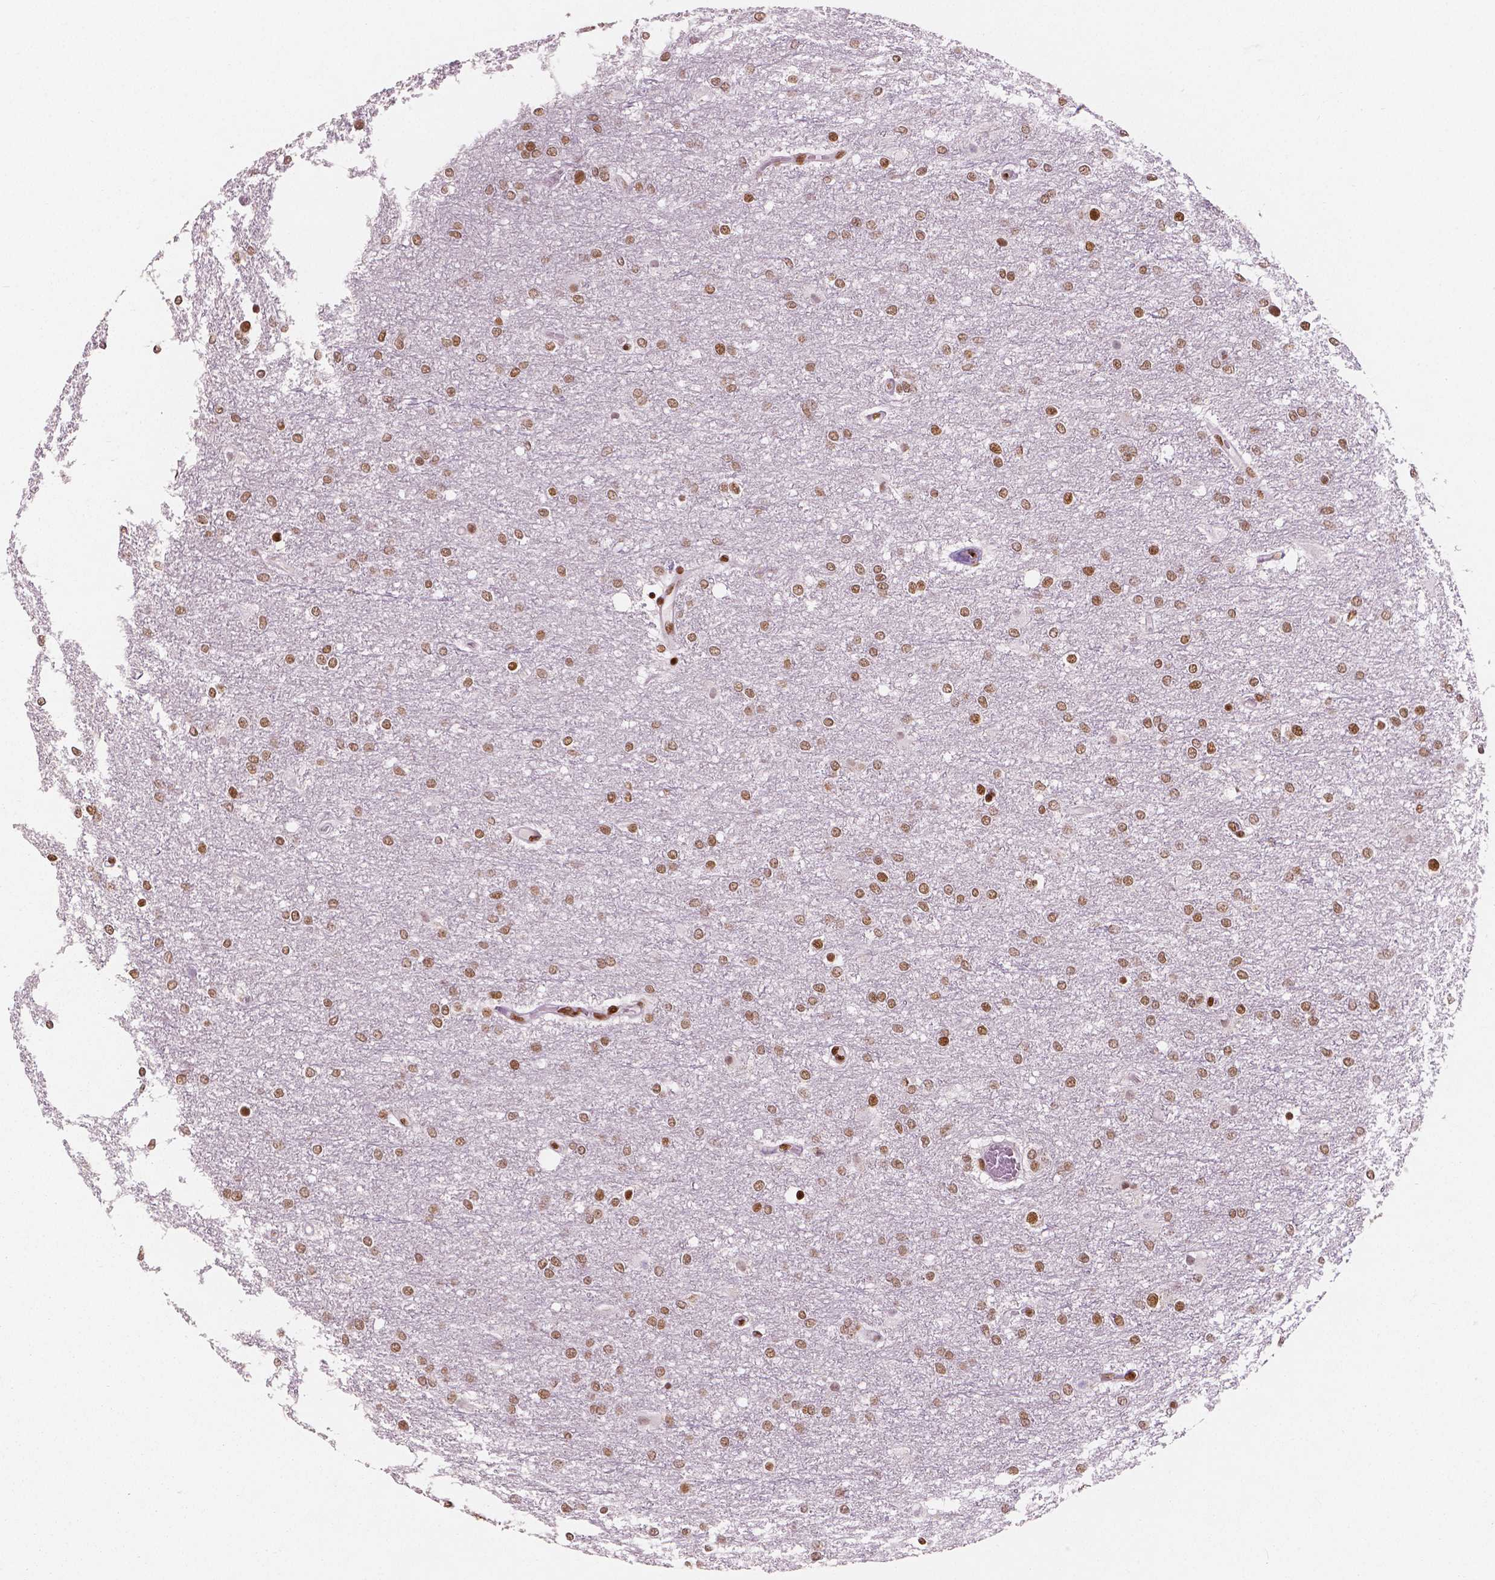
{"staining": {"intensity": "moderate", "quantity": ">75%", "location": "nuclear"}, "tissue": "glioma", "cell_type": "Tumor cells", "image_type": "cancer", "snomed": [{"axis": "morphology", "description": "Glioma, malignant, High grade"}, {"axis": "topography", "description": "Brain"}], "caption": "Malignant high-grade glioma stained with immunohistochemistry (IHC) shows moderate nuclear expression in approximately >75% of tumor cells. Nuclei are stained in blue.", "gene": "BRD4", "patient": {"sex": "female", "age": 61}}